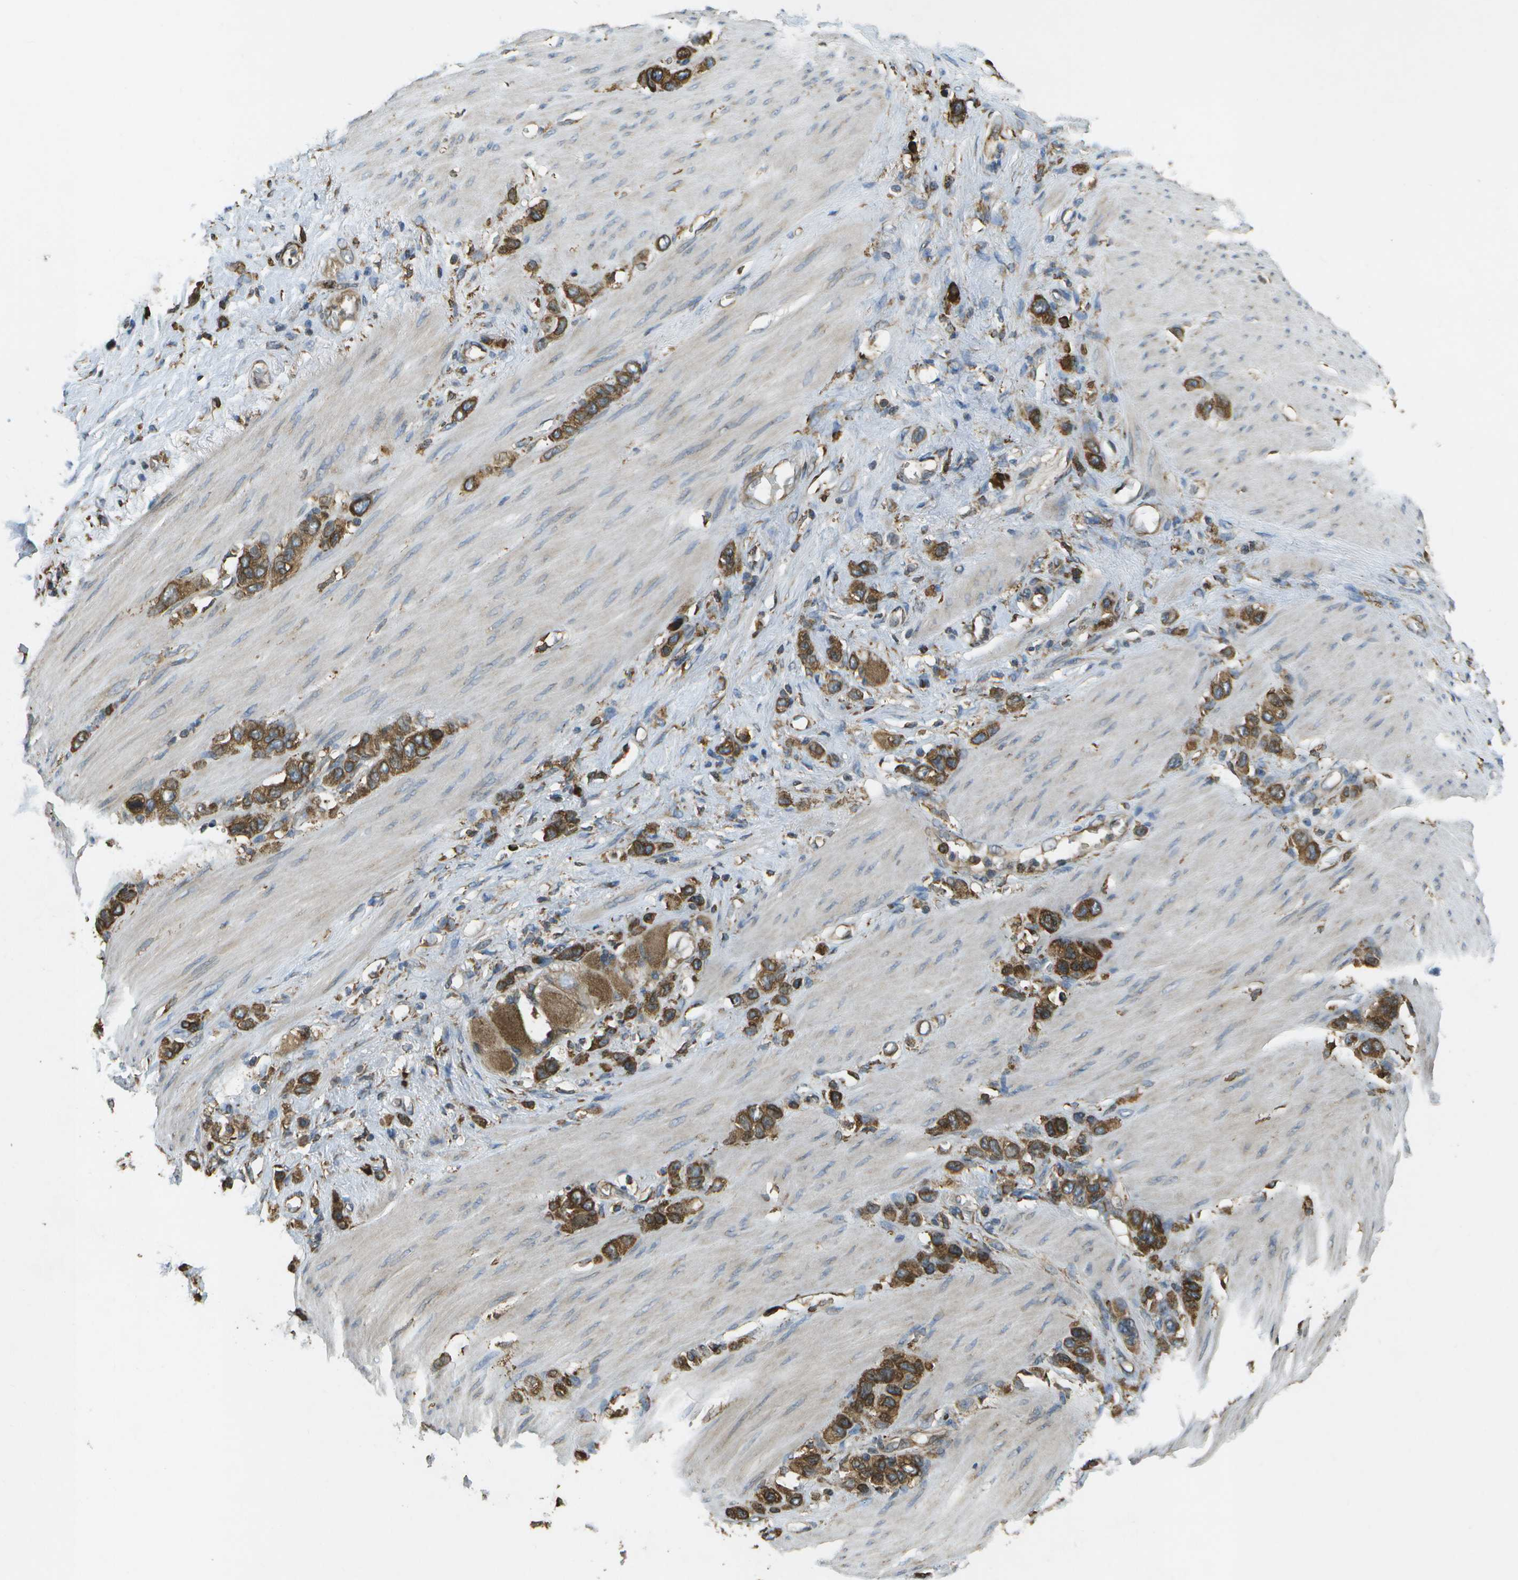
{"staining": {"intensity": "strong", "quantity": ">75%", "location": "cytoplasmic/membranous"}, "tissue": "stomach cancer", "cell_type": "Tumor cells", "image_type": "cancer", "snomed": [{"axis": "morphology", "description": "Adenocarcinoma, NOS"}, {"axis": "morphology", "description": "Adenocarcinoma, High grade"}, {"axis": "topography", "description": "Stomach, upper"}, {"axis": "topography", "description": "Stomach, lower"}], "caption": "An IHC photomicrograph of neoplastic tissue is shown. Protein staining in brown shows strong cytoplasmic/membranous positivity in stomach cancer within tumor cells.", "gene": "PDIA4", "patient": {"sex": "female", "age": 65}}